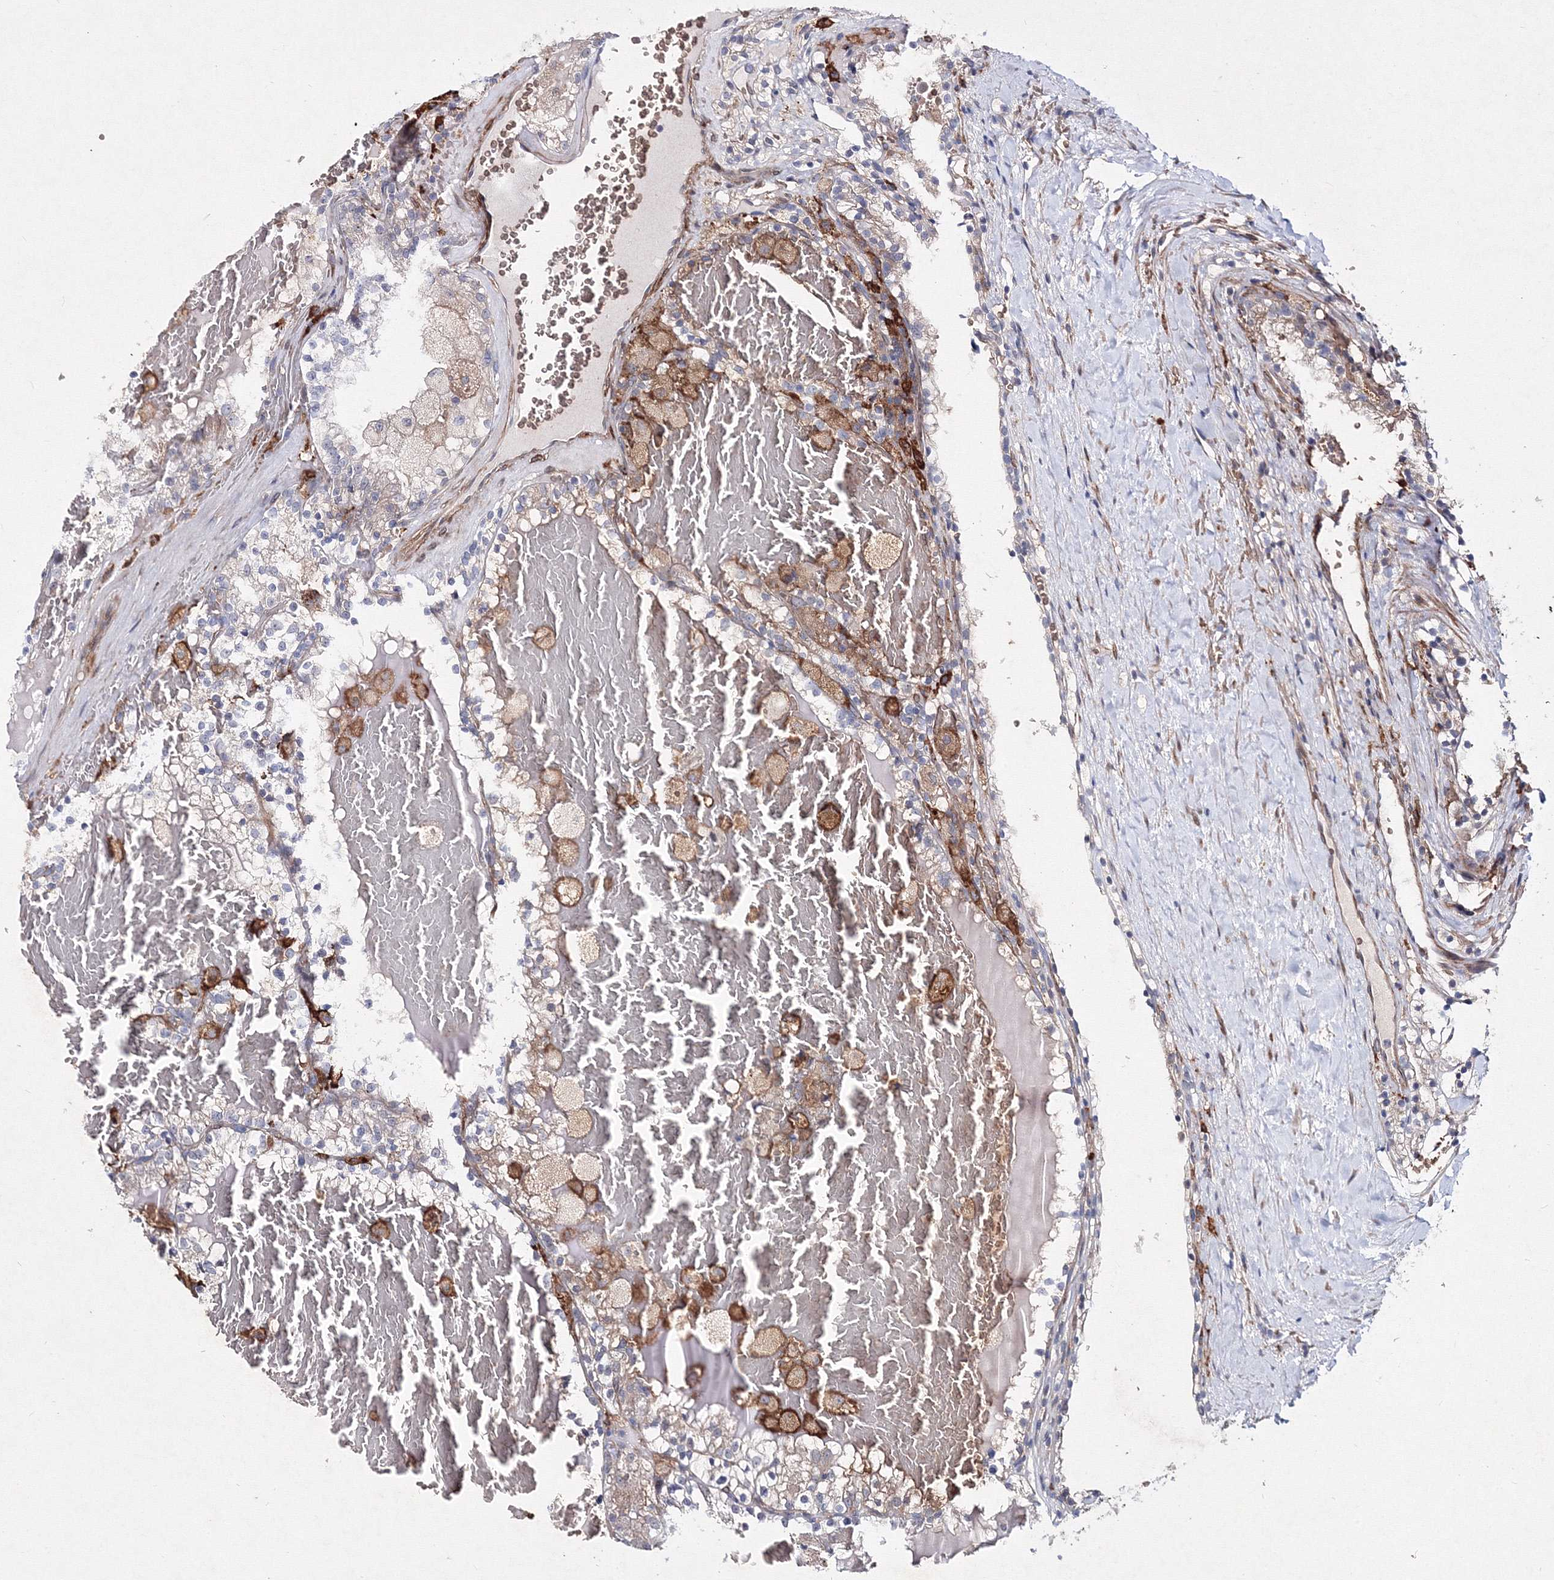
{"staining": {"intensity": "moderate", "quantity": "<25%", "location": "cytoplasmic/membranous"}, "tissue": "renal cancer", "cell_type": "Tumor cells", "image_type": "cancer", "snomed": [{"axis": "morphology", "description": "Adenocarcinoma, NOS"}, {"axis": "topography", "description": "Kidney"}], "caption": "A brown stain labels moderate cytoplasmic/membranous staining of a protein in renal cancer (adenocarcinoma) tumor cells.", "gene": "C11orf52", "patient": {"sex": "female", "age": 56}}